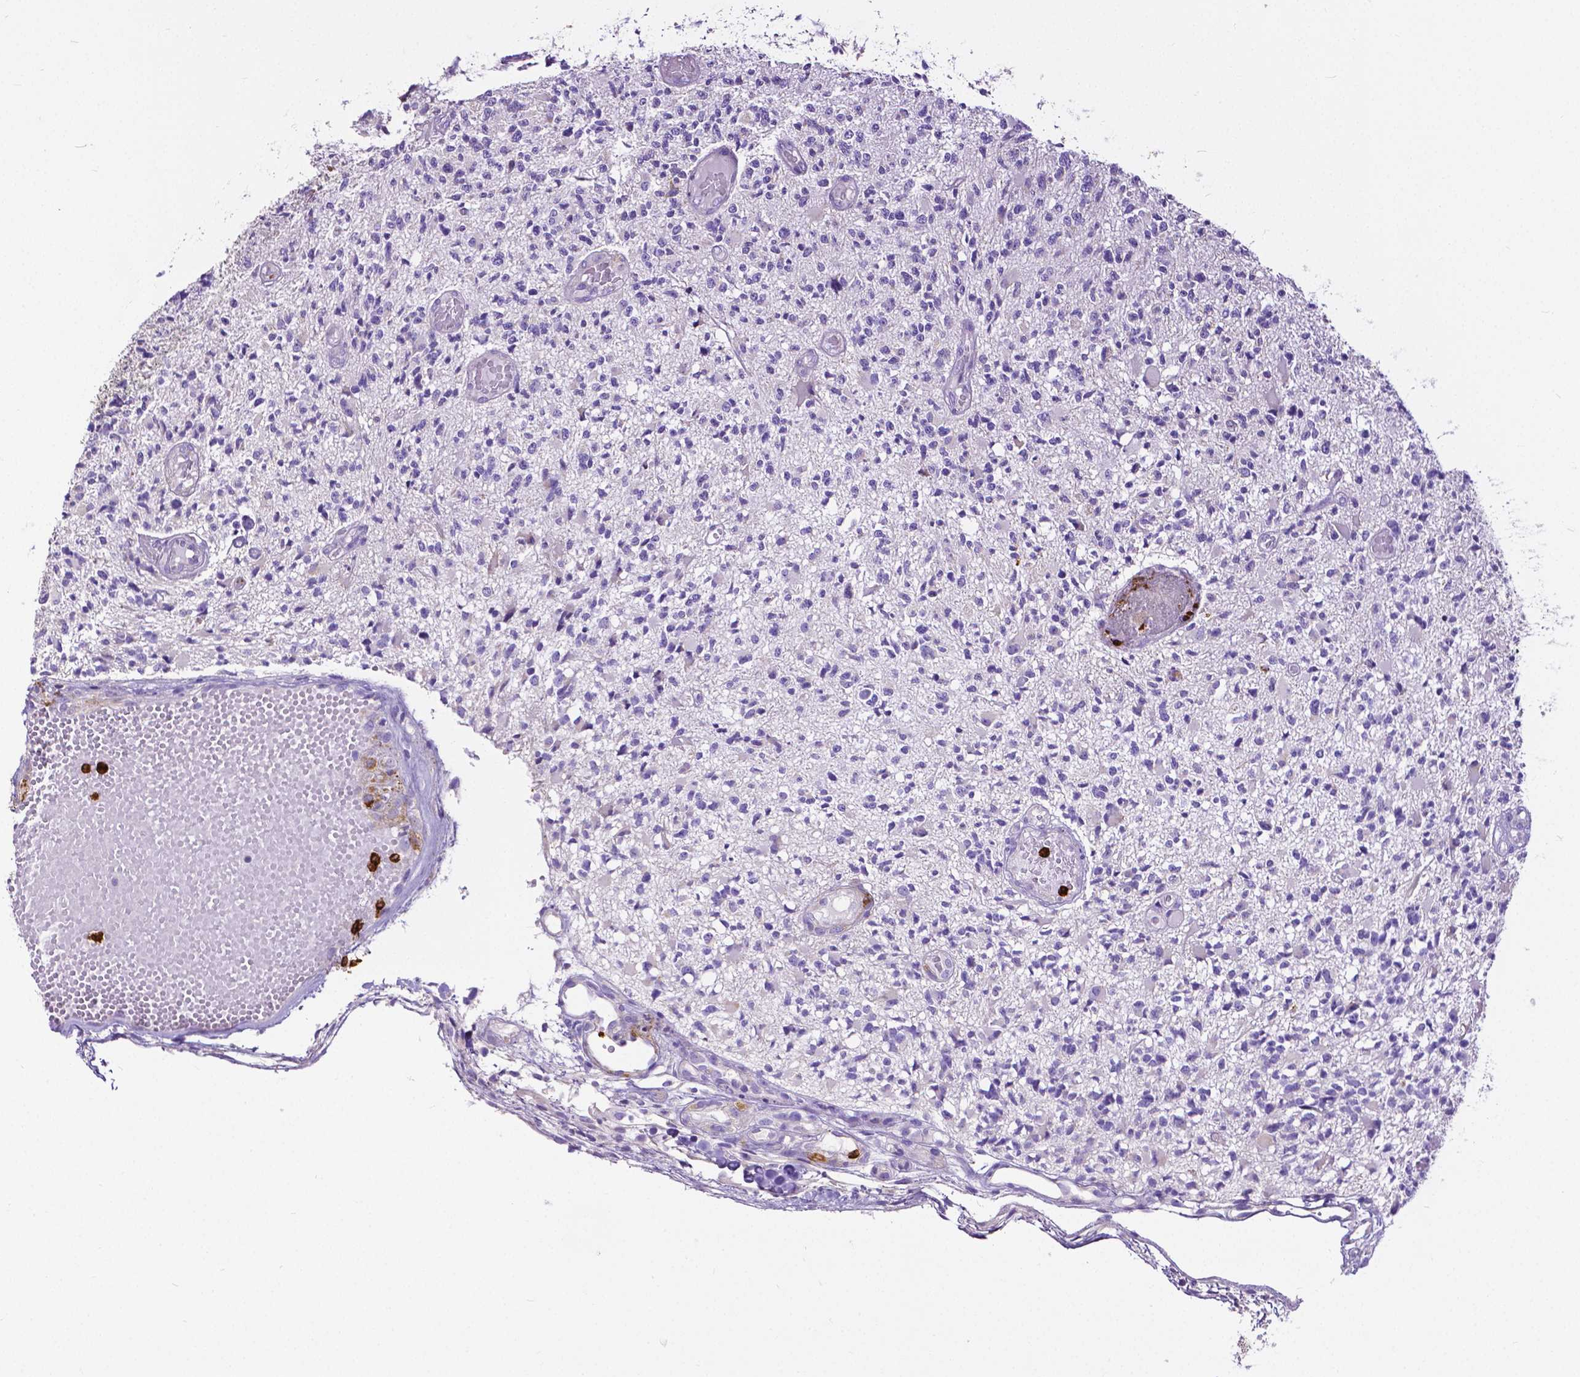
{"staining": {"intensity": "negative", "quantity": "none", "location": "none"}, "tissue": "glioma", "cell_type": "Tumor cells", "image_type": "cancer", "snomed": [{"axis": "morphology", "description": "Glioma, malignant, High grade"}, {"axis": "topography", "description": "Brain"}], "caption": "The histopathology image reveals no staining of tumor cells in malignant glioma (high-grade). (DAB immunohistochemistry with hematoxylin counter stain).", "gene": "MMP9", "patient": {"sex": "female", "age": 63}}